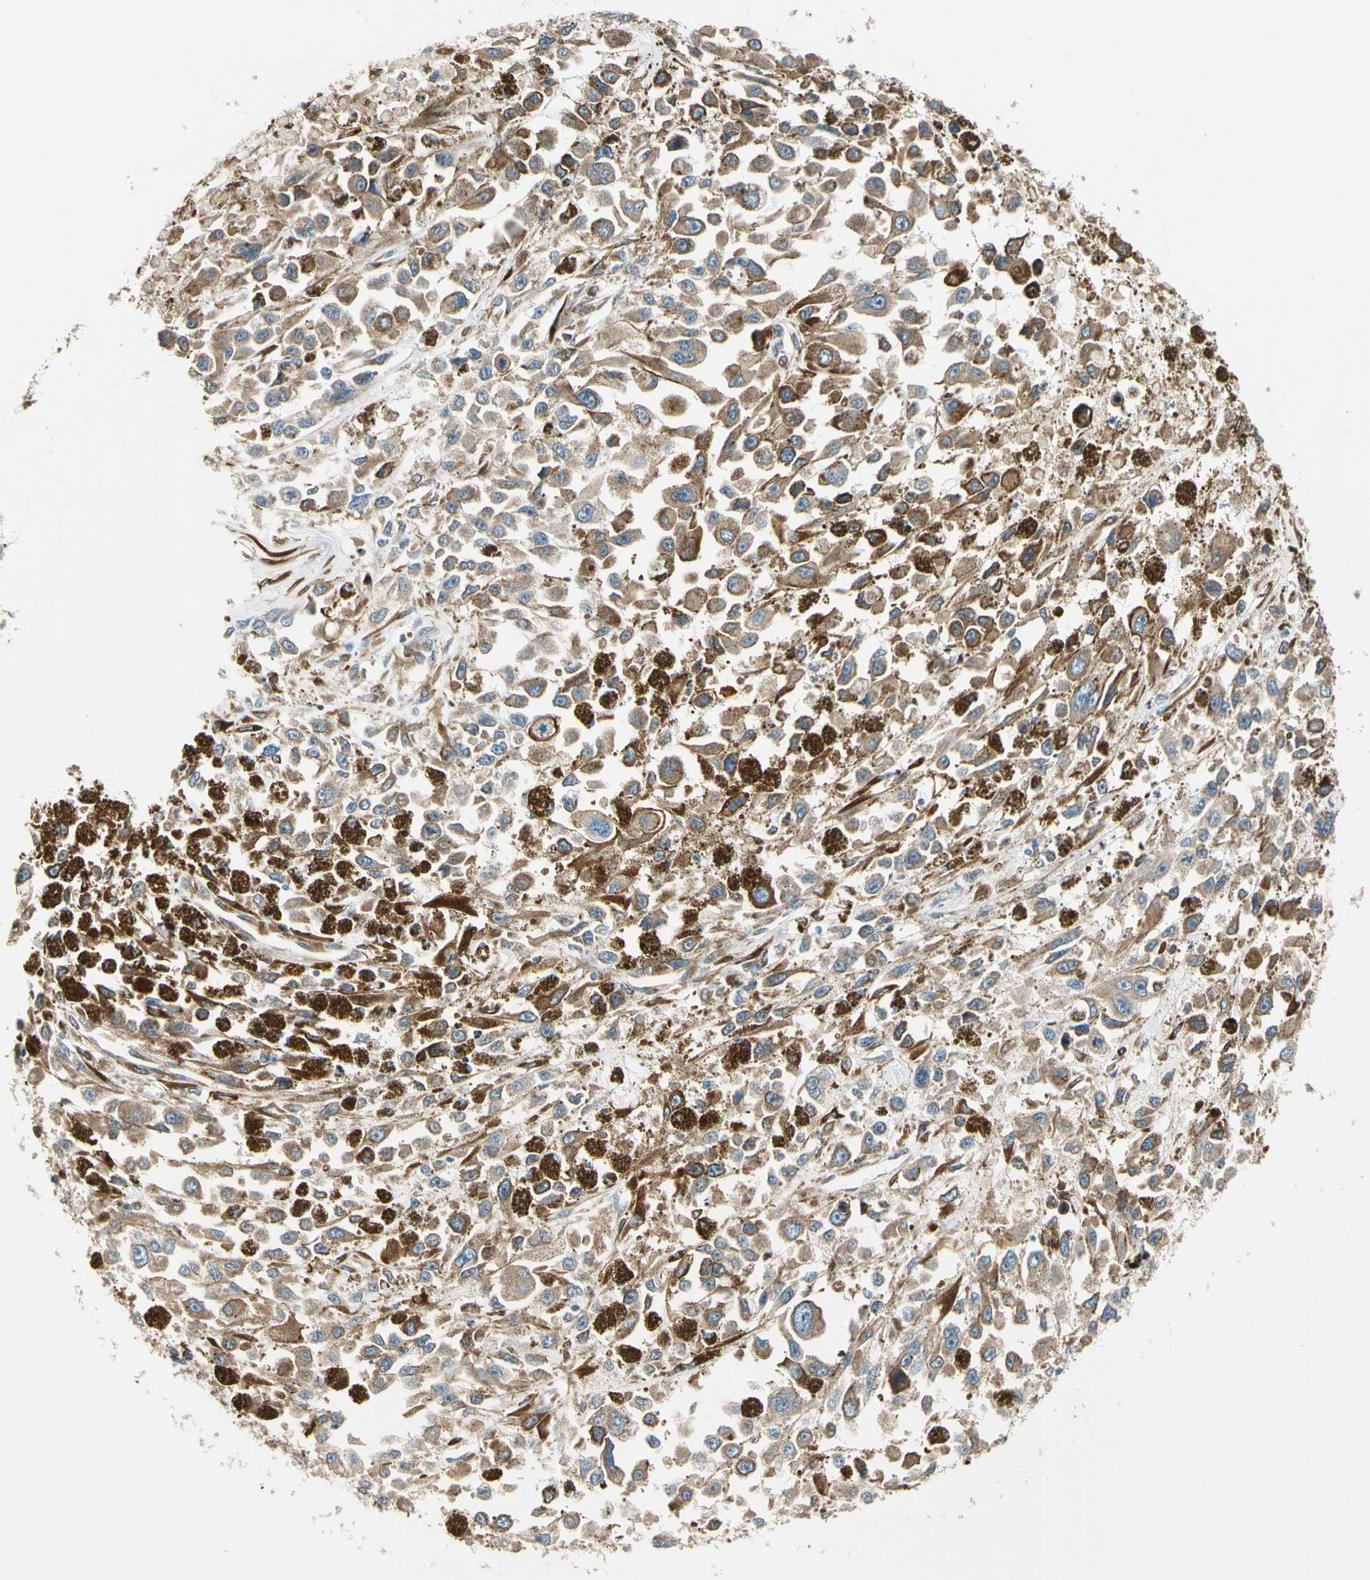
{"staining": {"intensity": "moderate", "quantity": ">75%", "location": "cytoplasmic/membranous"}, "tissue": "melanoma", "cell_type": "Tumor cells", "image_type": "cancer", "snomed": [{"axis": "morphology", "description": "Malignant melanoma, Metastatic site"}, {"axis": "topography", "description": "Lymph node"}], "caption": "An image of melanoma stained for a protein shows moderate cytoplasmic/membranous brown staining in tumor cells. The protein is stained brown, and the nuclei are stained in blue (DAB IHC with brightfield microscopy, high magnification).", "gene": "FKBP7", "patient": {"sex": "male", "age": 59}}